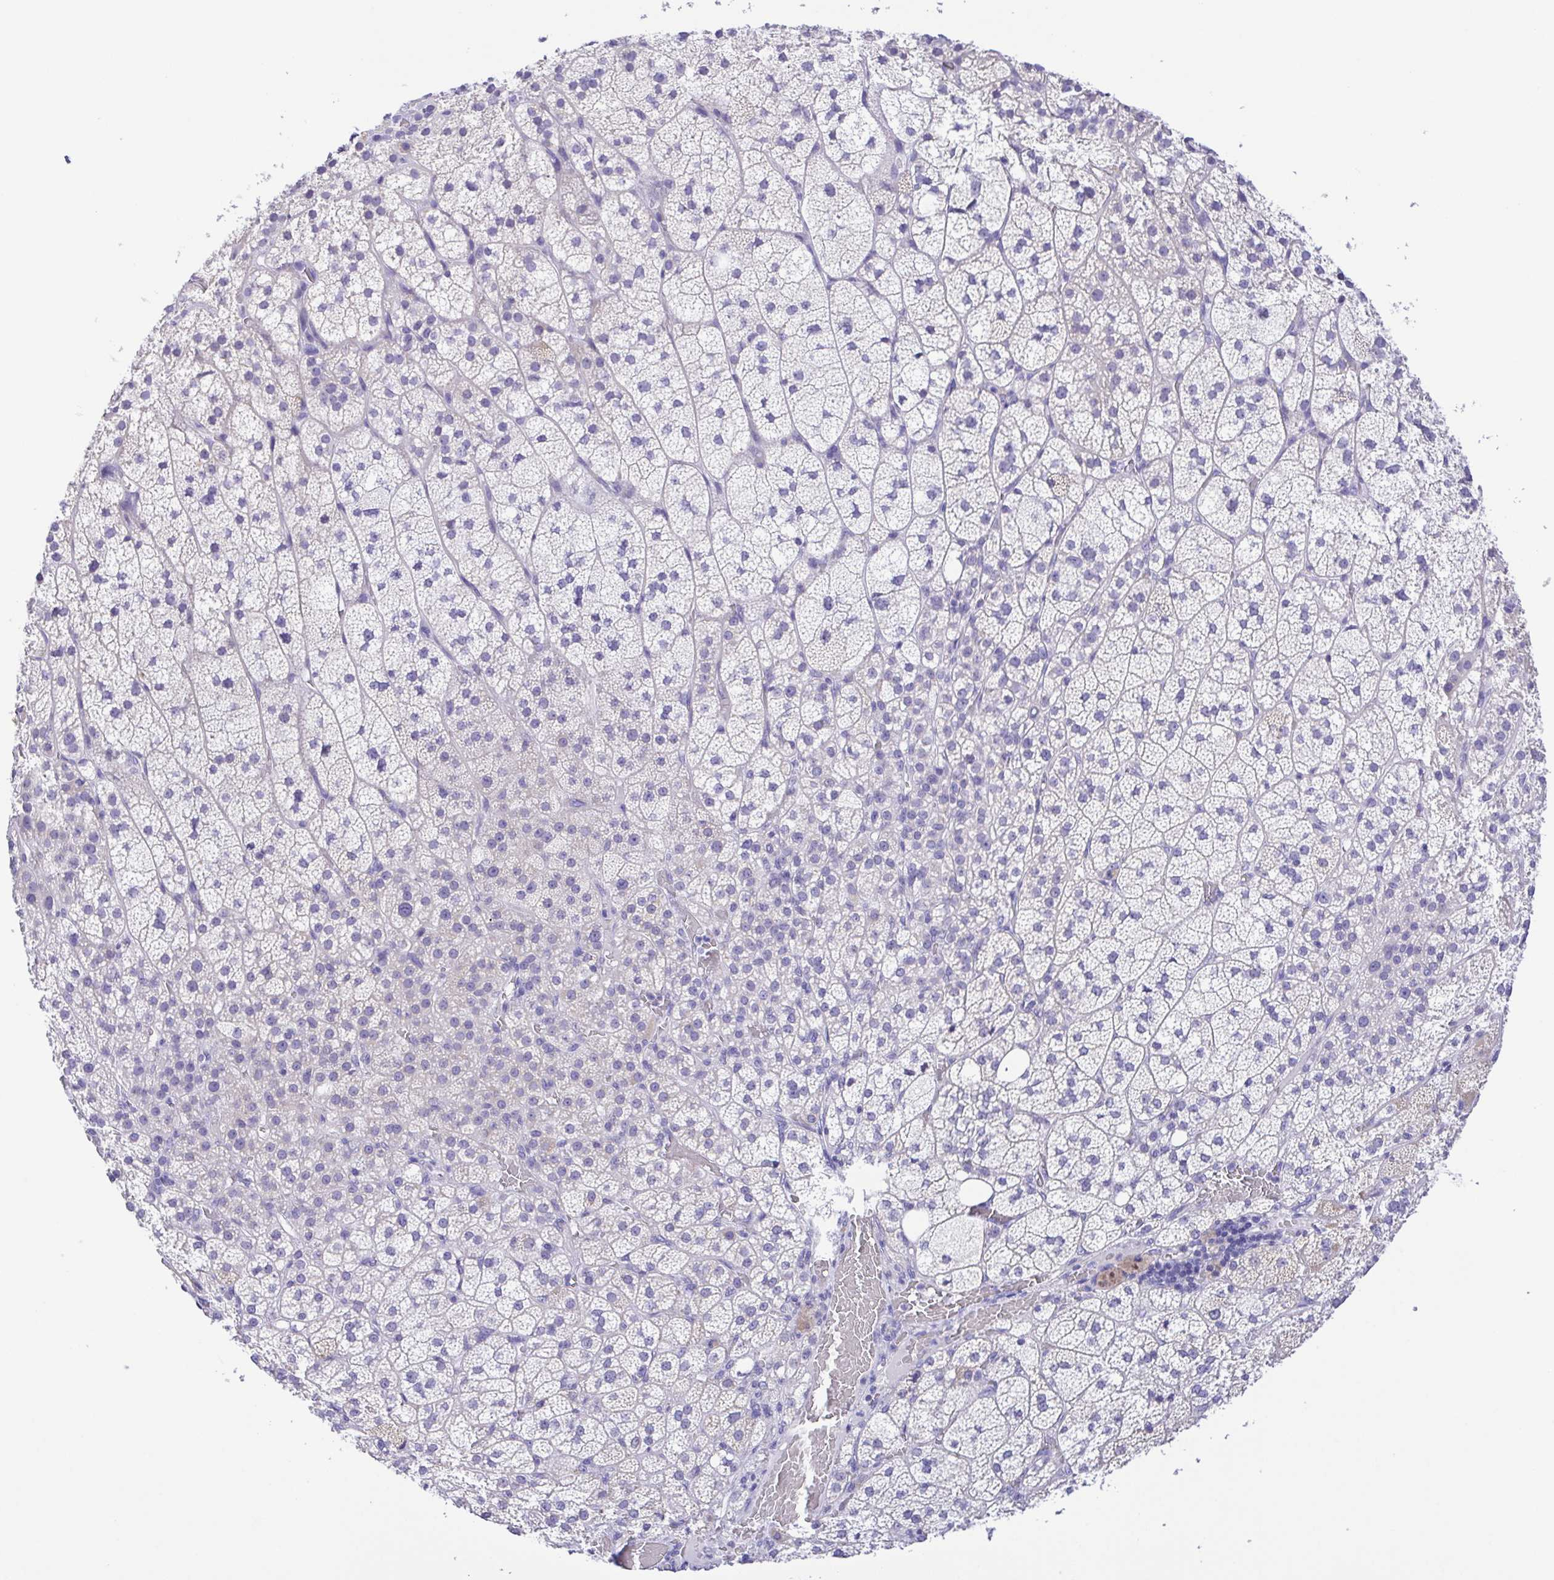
{"staining": {"intensity": "negative", "quantity": "none", "location": "none"}, "tissue": "adrenal gland", "cell_type": "Glandular cells", "image_type": "normal", "snomed": [{"axis": "morphology", "description": "Normal tissue, NOS"}, {"axis": "topography", "description": "Adrenal gland"}], "caption": "The histopathology image demonstrates no significant expression in glandular cells of adrenal gland. Brightfield microscopy of immunohistochemistry (IHC) stained with DAB (3,3'-diaminobenzidine) (brown) and hematoxylin (blue), captured at high magnification.", "gene": "CD72", "patient": {"sex": "female", "age": 60}}